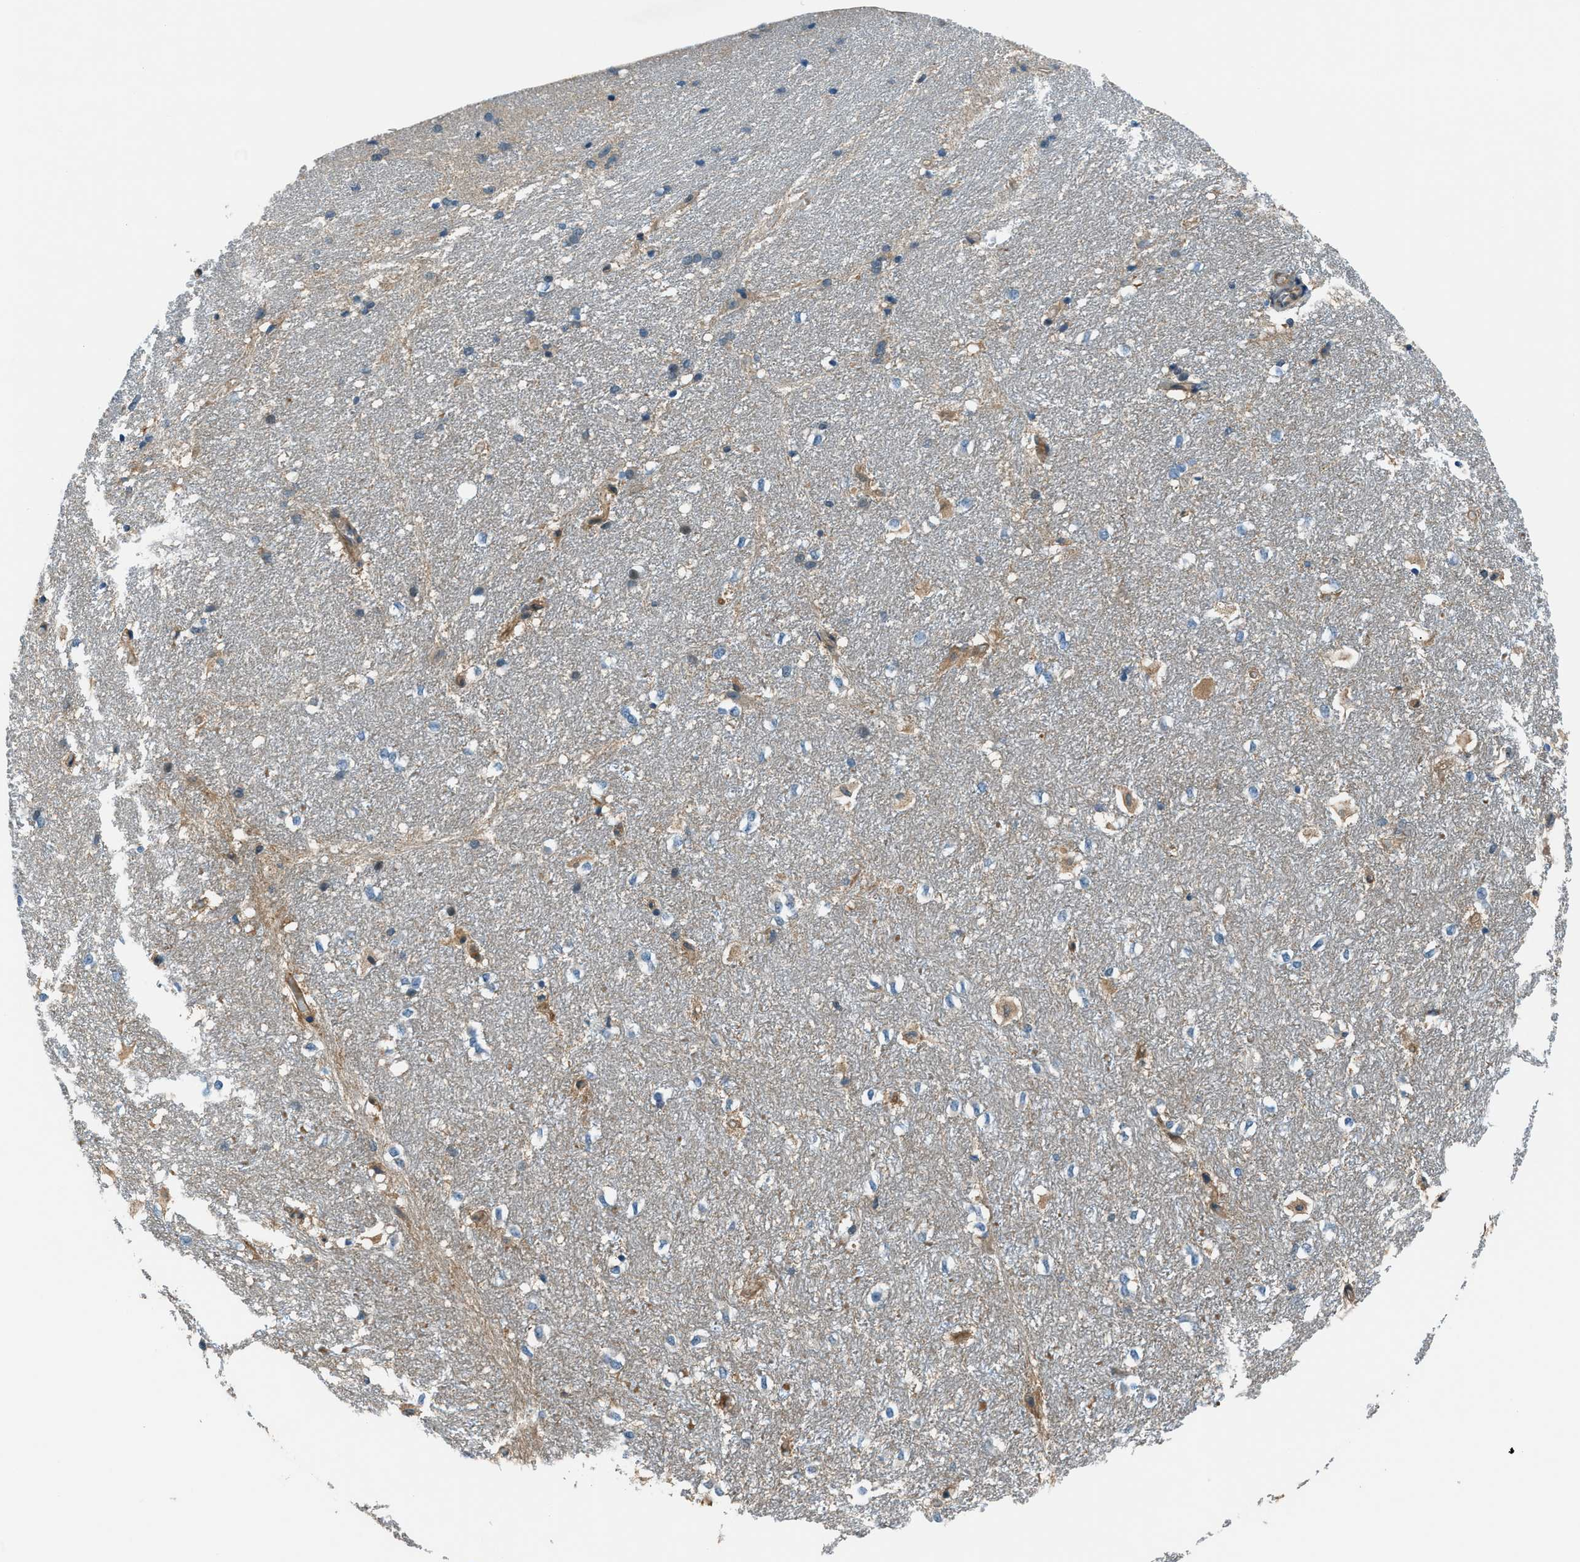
{"staining": {"intensity": "moderate", "quantity": "<25%", "location": "cytoplasmic/membranous"}, "tissue": "hippocampus", "cell_type": "Glial cells", "image_type": "normal", "snomed": [{"axis": "morphology", "description": "Normal tissue, NOS"}, {"axis": "topography", "description": "Hippocampus"}], "caption": "Immunohistochemistry (IHC) (DAB) staining of normal hippocampus displays moderate cytoplasmic/membranous protein staining in about <25% of glial cells. Immunohistochemistry stains the protein in brown and the nuclei are stained blue.", "gene": "HEBP2", "patient": {"sex": "female", "age": 19}}